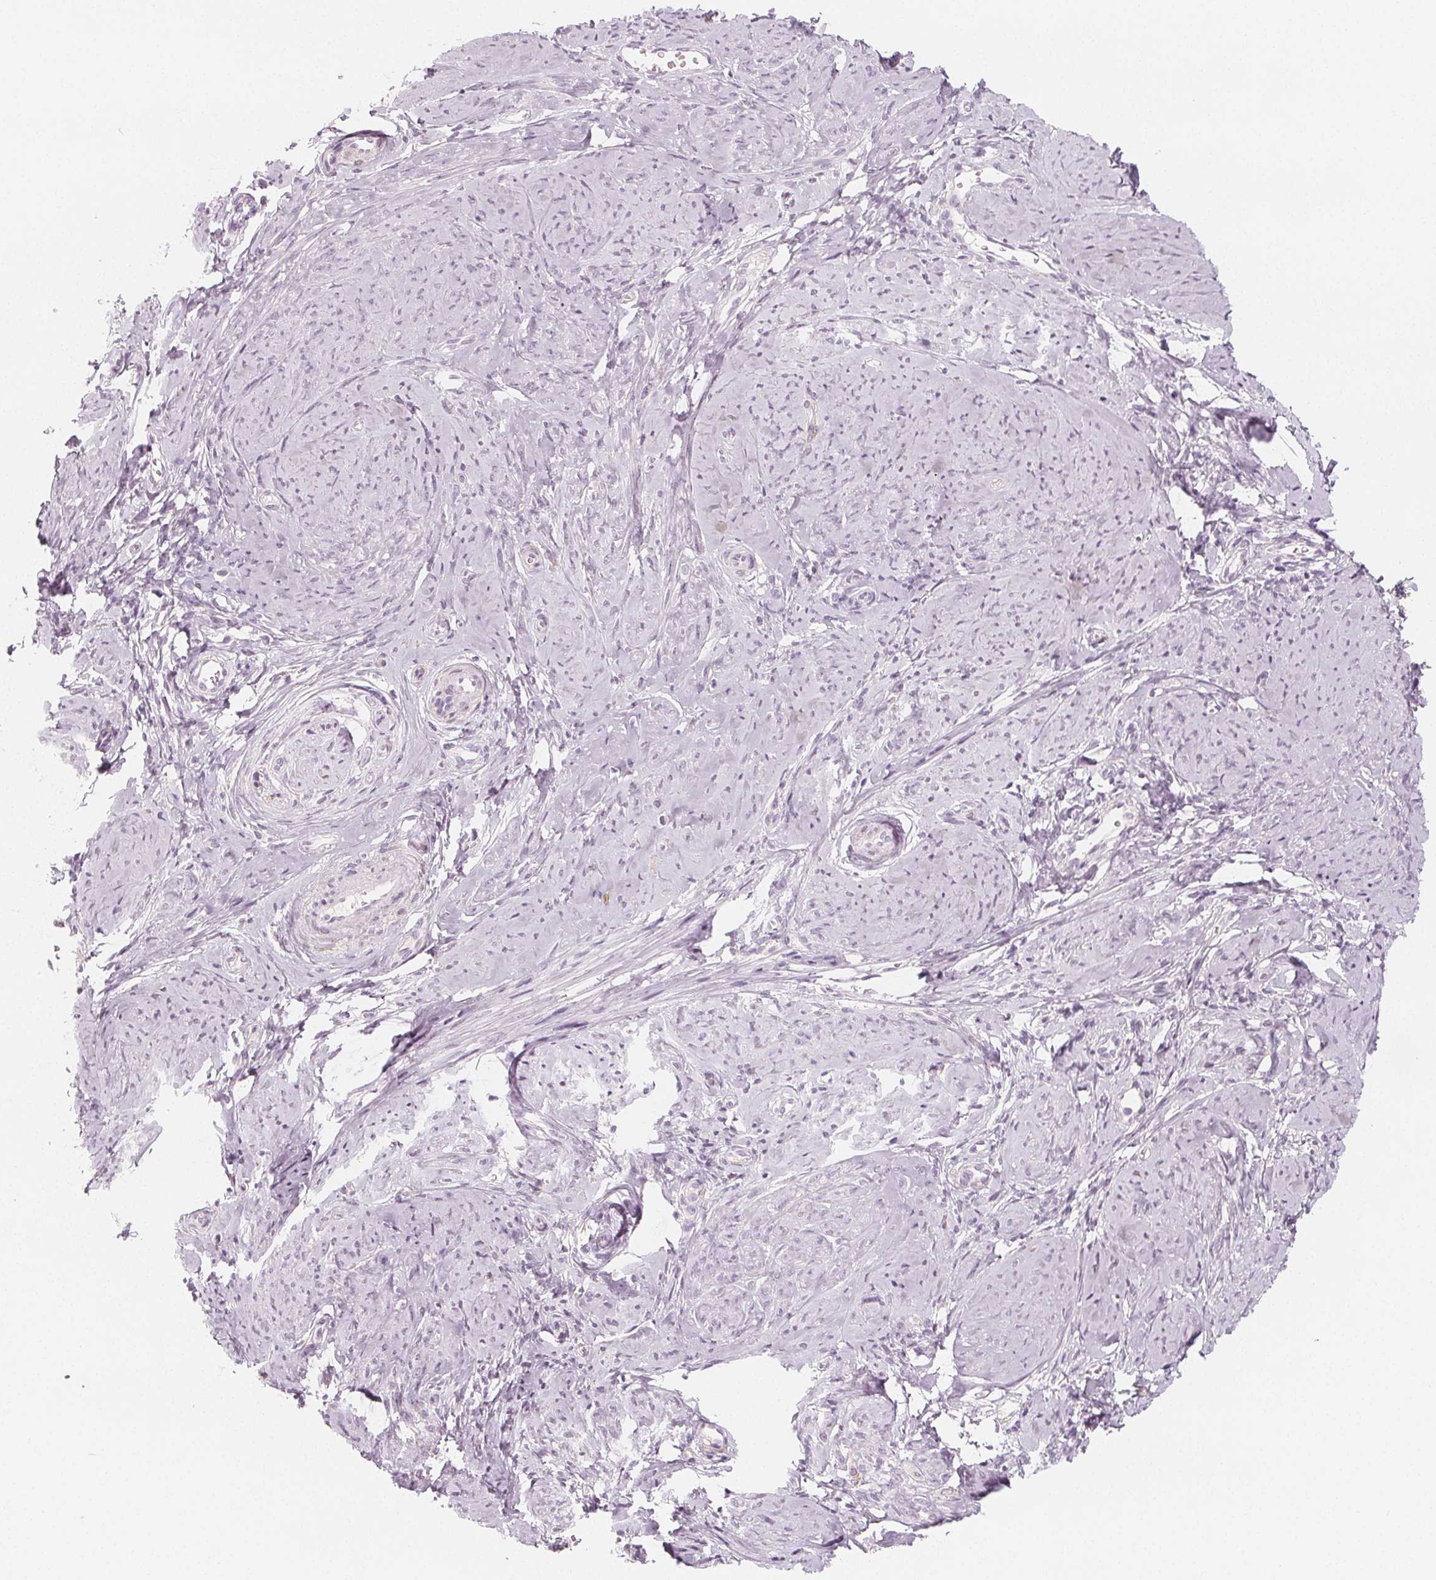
{"staining": {"intensity": "negative", "quantity": "none", "location": "none"}, "tissue": "smooth muscle", "cell_type": "Smooth muscle cells", "image_type": "normal", "snomed": [{"axis": "morphology", "description": "Normal tissue, NOS"}, {"axis": "topography", "description": "Smooth muscle"}], "caption": "Immunohistochemistry (IHC) histopathology image of unremarkable smooth muscle: smooth muscle stained with DAB (3,3'-diaminobenzidine) demonstrates no significant protein staining in smooth muscle cells. Nuclei are stained in blue.", "gene": "MAP1A", "patient": {"sex": "female", "age": 48}}